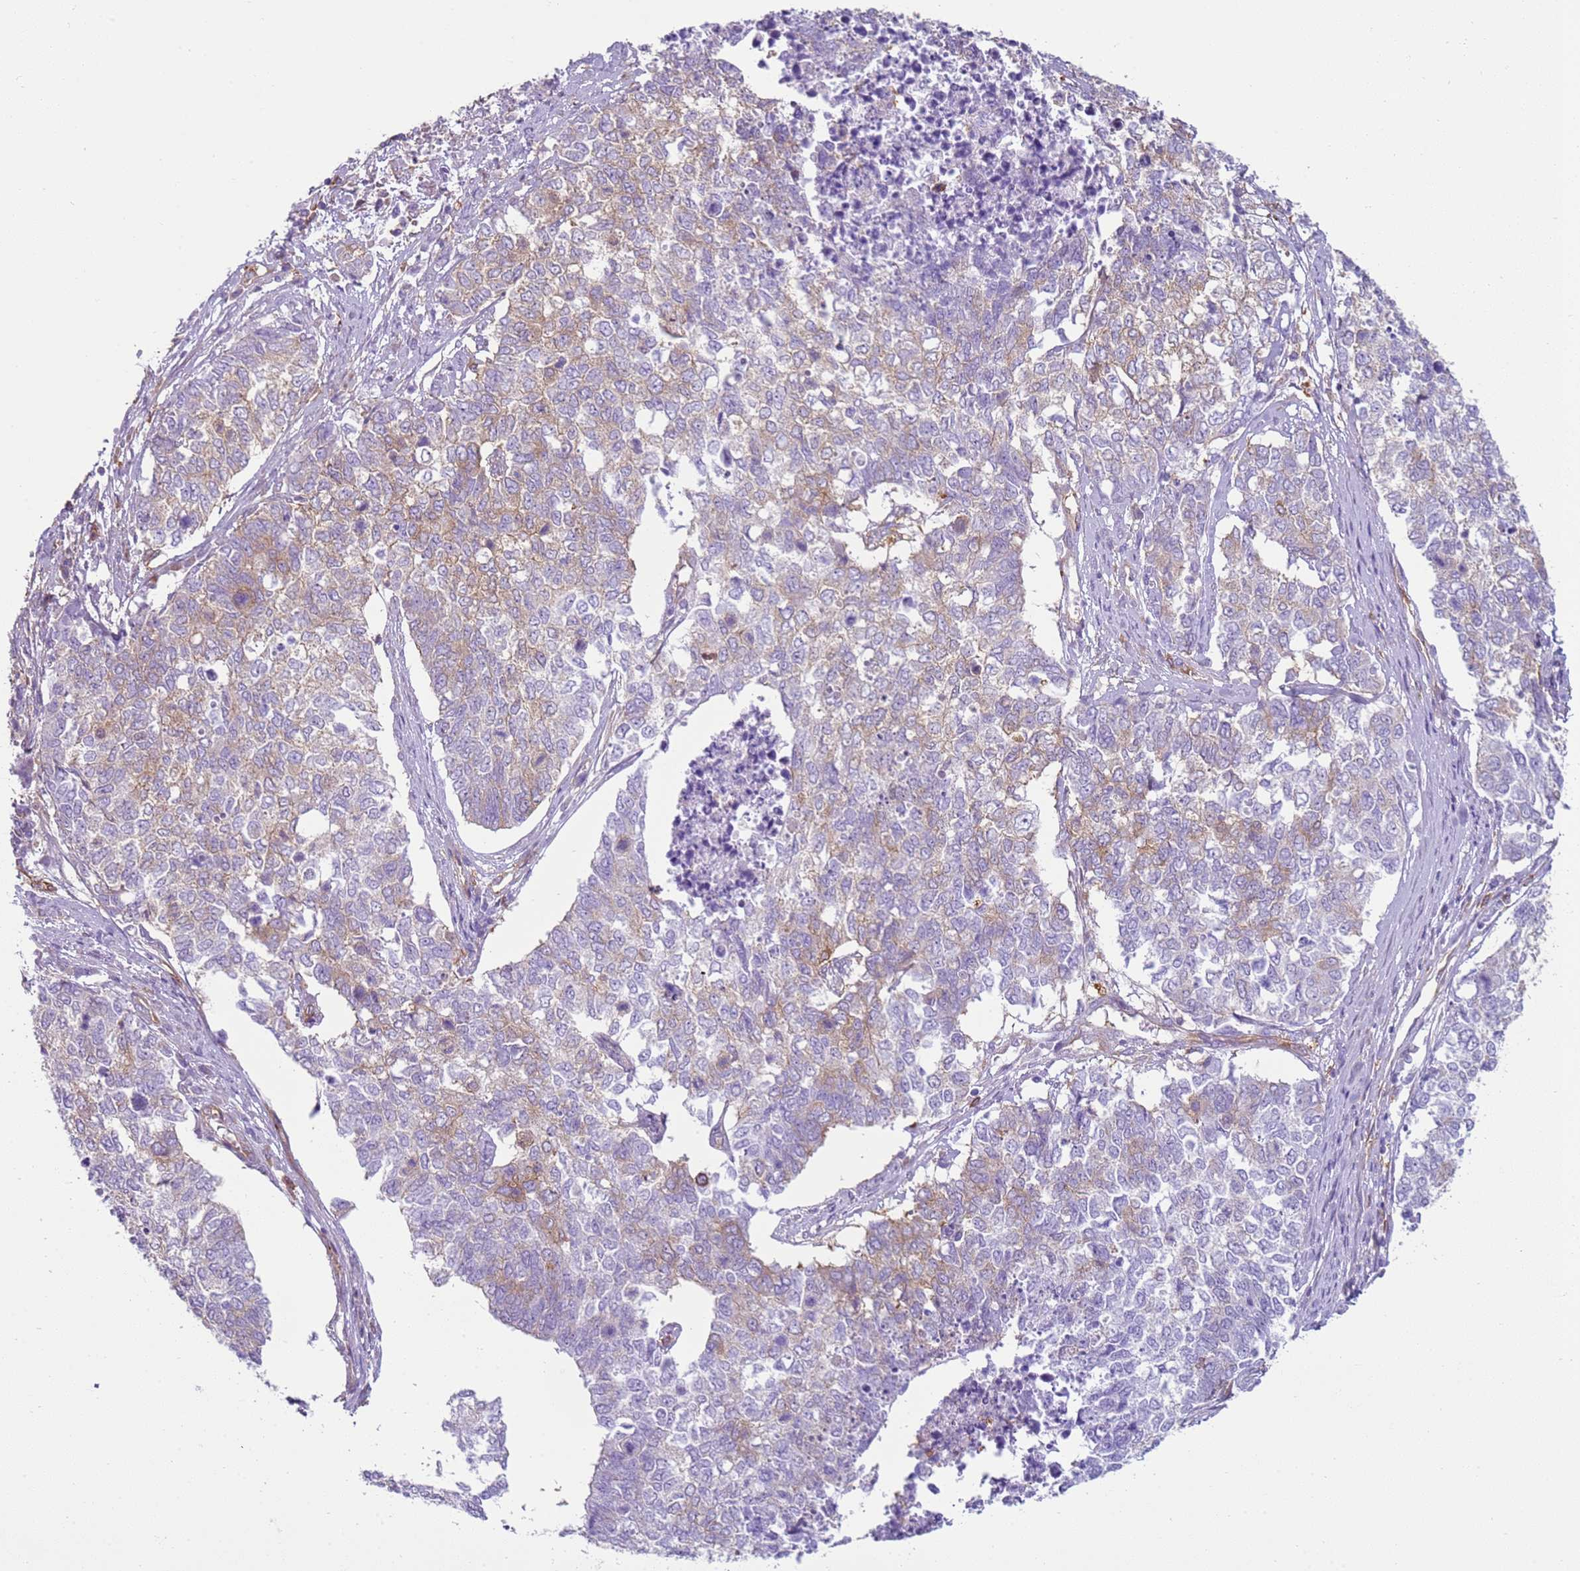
{"staining": {"intensity": "weak", "quantity": "25%-75%", "location": "cytoplasmic/membranous"}, "tissue": "cervical cancer", "cell_type": "Tumor cells", "image_type": "cancer", "snomed": [{"axis": "morphology", "description": "Squamous cell carcinoma, NOS"}, {"axis": "topography", "description": "Cervix"}], "caption": "Brown immunohistochemical staining in human cervical cancer (squamous cell carcinoma) demonstrates weak cytoplasmic/membranous positivity in approximately 25%-75% of tumor cells.", "gene": "SNX21", "patient": {"sex": "female", "age": 63}}